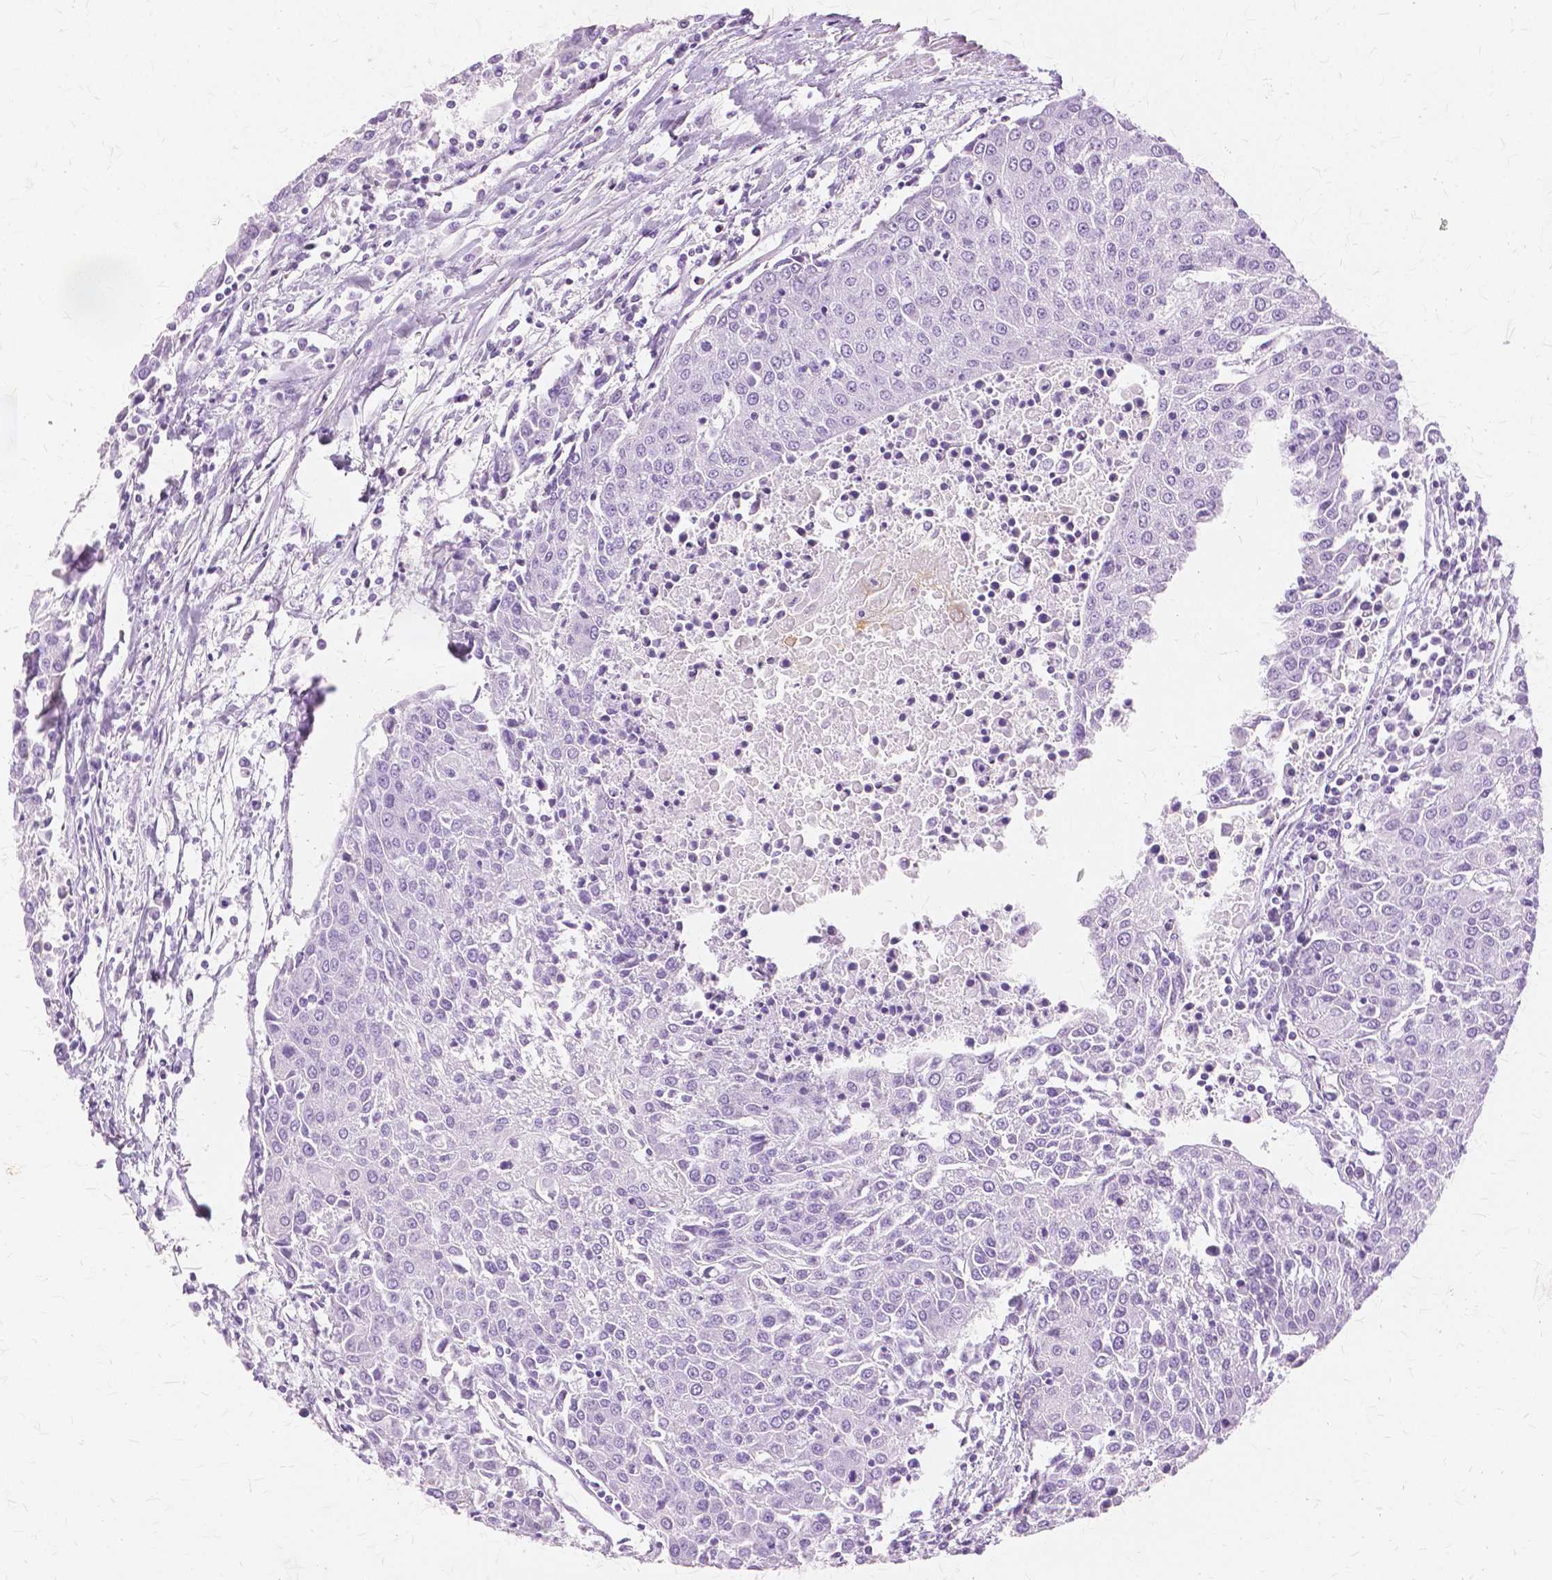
{"staining": {"intensity": "negative", "quantity": "none", "location": "none"}, "tissue": "urothelial cancer", "cell_type": "Tumor cells", "image_type": "cancer", "snomed": [{"axis": "morphology", "description": "Urothelial carcinoma, High grade"}, {"axis": "topography", "description": "Urinary bladder"}], "caption": "Immunohistochemical staining of human urothelial carcinoma (high-grade) exhibits no significant positivity in tumor cells. (DAB immunohistochemistry (IHC) visualized using brightfield microscopy, high magnification).", "gene": "TGM1", "patient": {"sex": "female", "age": 85}}